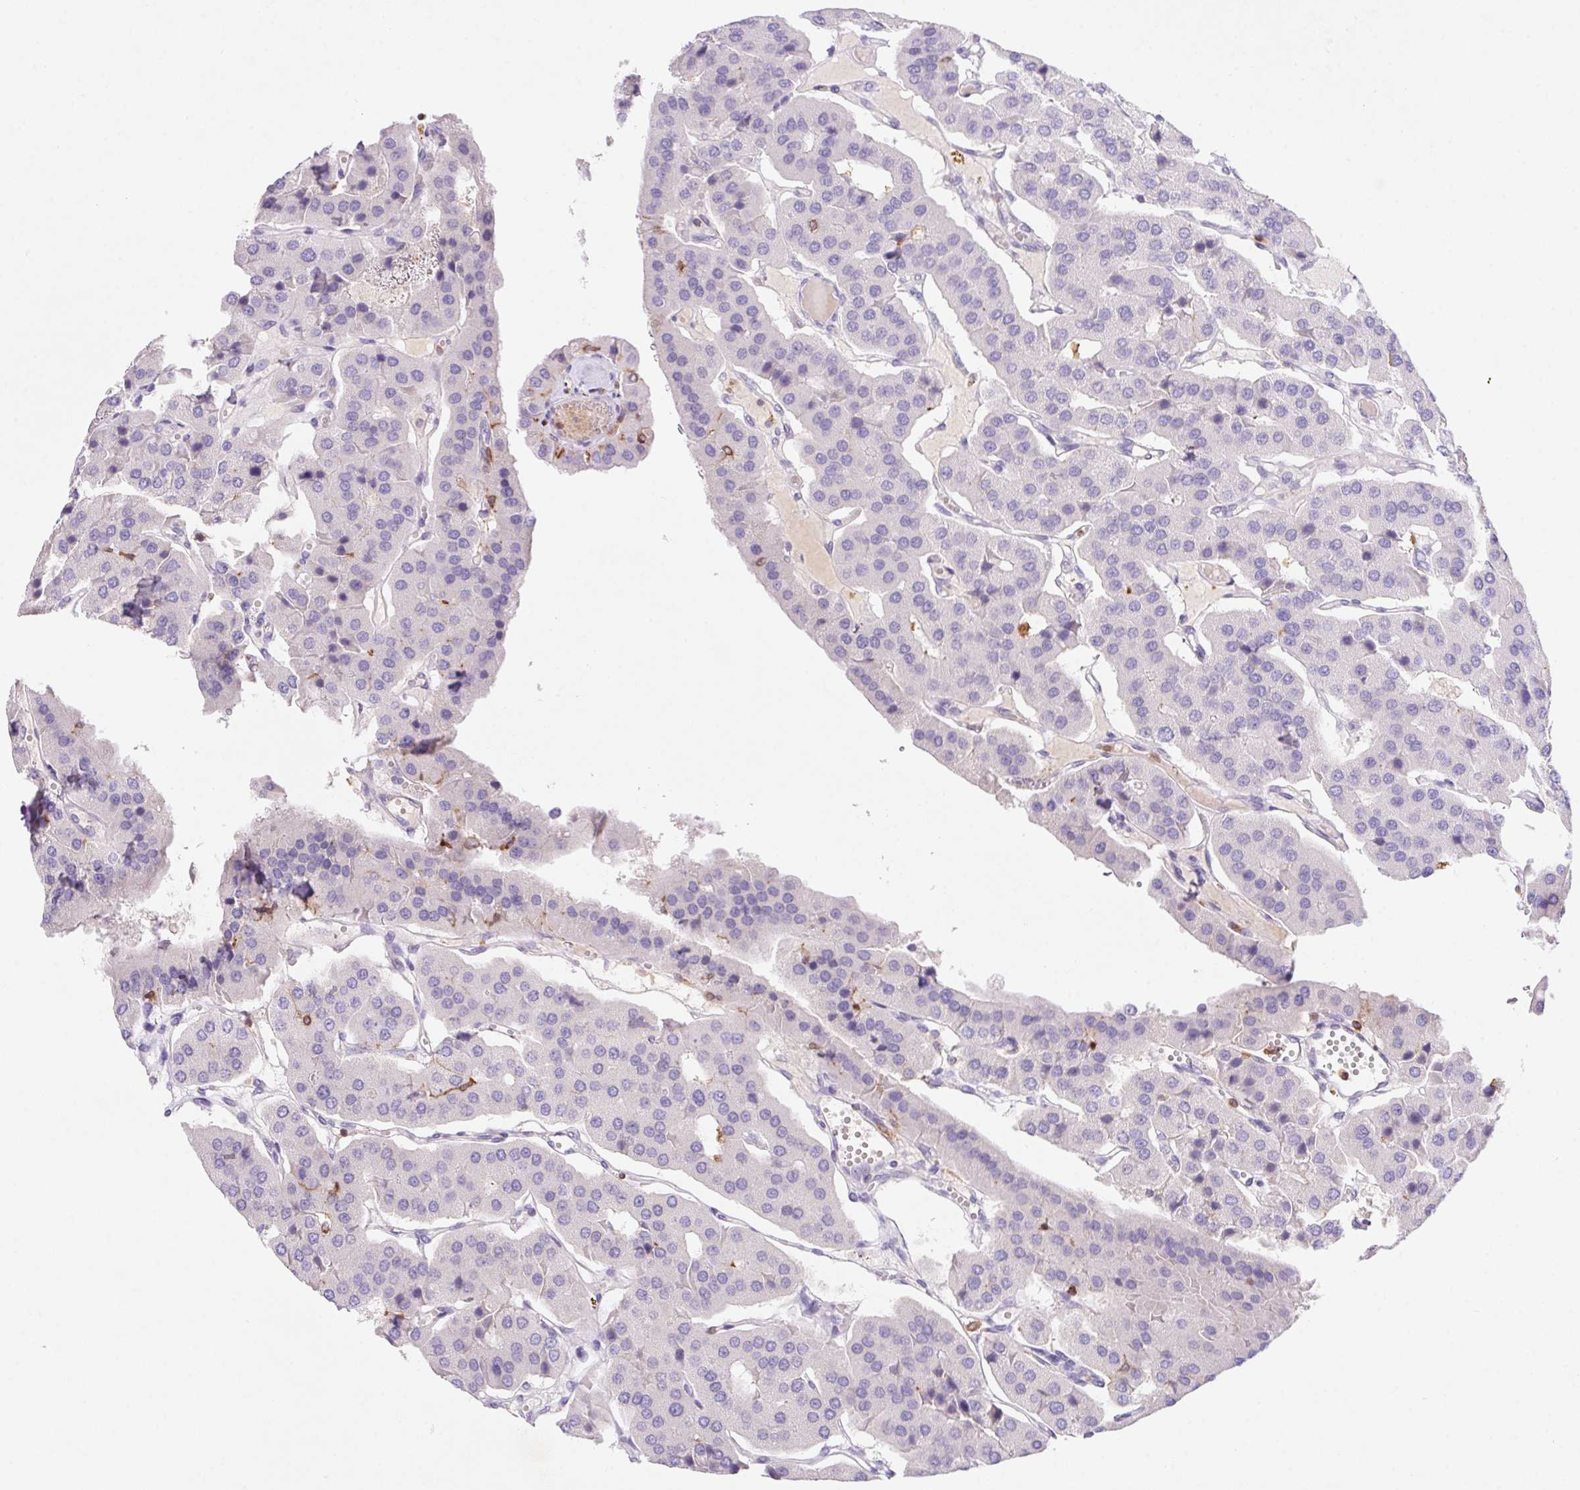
{"staining": {"intensity": "negative", "quantity": "none", "location": "none"}, "tissue": "parathyroid gland", "cell_type": "Glandular cells", "image_type": "normal", "snomed": [{"axis": "morphology", "description": "Normal tissue, NOS"}, {"axis": "morphology", "description": "Adenoma, NOS"}, {"axis": "topography", "description": "Parathyroid gland"}], "caption": "Protein analysis of normal parathyroid gland reveals no significant staining in glandular cells.", "gene": "APBB1IP", "patient": {"sex": "female", "age": 86}}